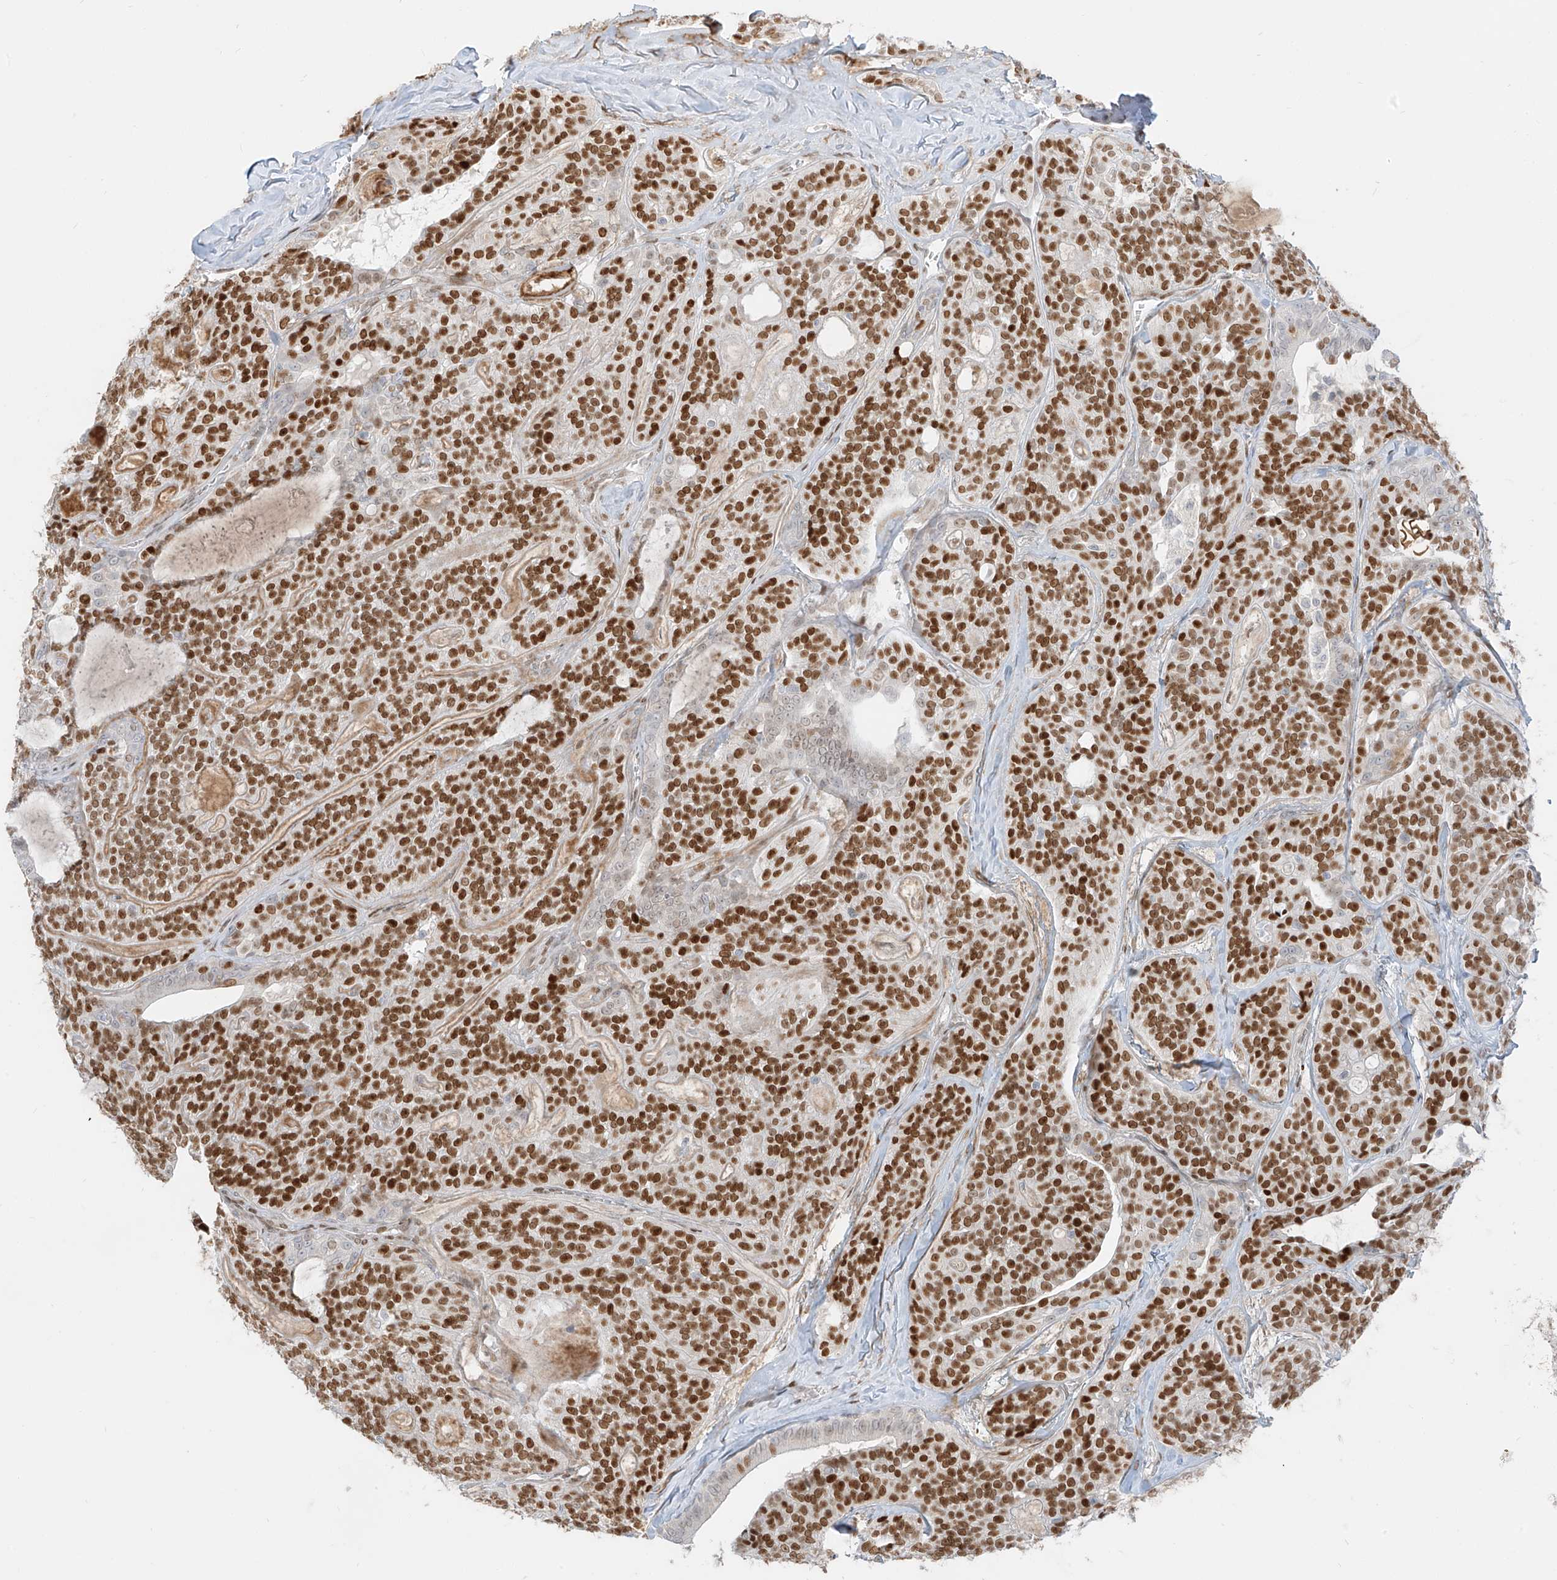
{"staining": {"intensity": "strong", "quantity": ">75%", "location": "nuclear"}, "tissue": "head and neck cancer", "cell_type": "Tumor cells", "image_type": "cancer", "snomed": [{"axis": "morphology", "description": "Adenocarcinoma, NOS"}, {"axis": "topography", "description": "Head-Neck"}], "caption": "Immunohistochemical staining of human adenocarcinoma (head and neck) displays high levels of strong nuclear protein expression in about >75% of tumor cells. (brown staining indicates protein expression, while blue staining denotes nuclei).", "gene": "ZNF774", "patient": {"sex": "male", "age": 66}}